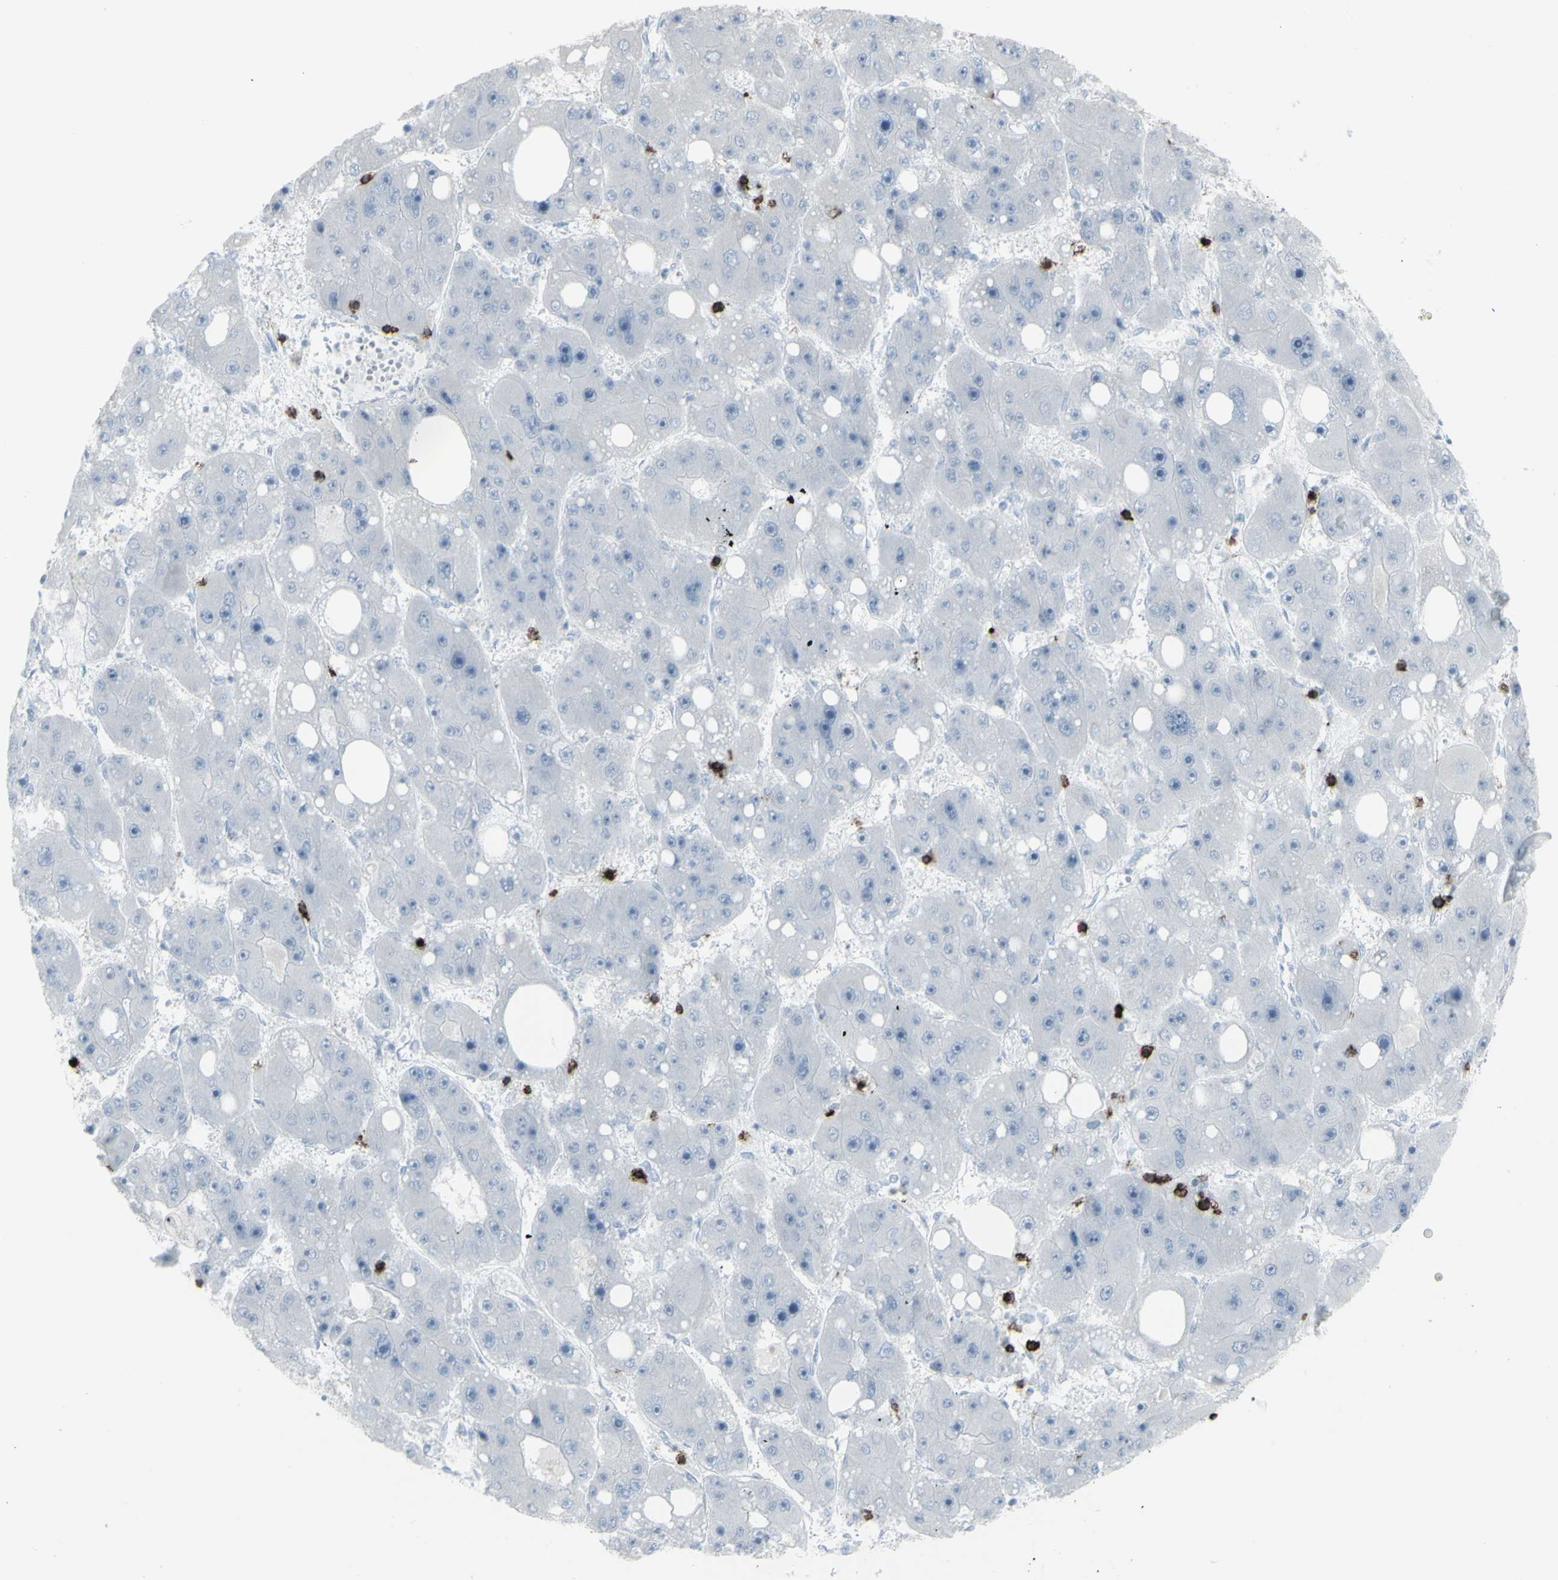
{"staining": {"intensity": "negative", "quantity": "none", "location": "none"}, "tissue": "liver cancer", "cell_type": "Tumor cells", "image_type": "cancer", "snomed": [{"axis": "morphology", "description": "Carcinoma, Hepatocellular, NOS"}, {"axis": "topography", "description": "Liver"}], "caption": "Immunohistochemistry (IHC) of liver cancer (hepatocellular carcinoma) displays no staining in tumor cells.", "gene": "CD247", "patient": {"sex": "female", "age": 61}}